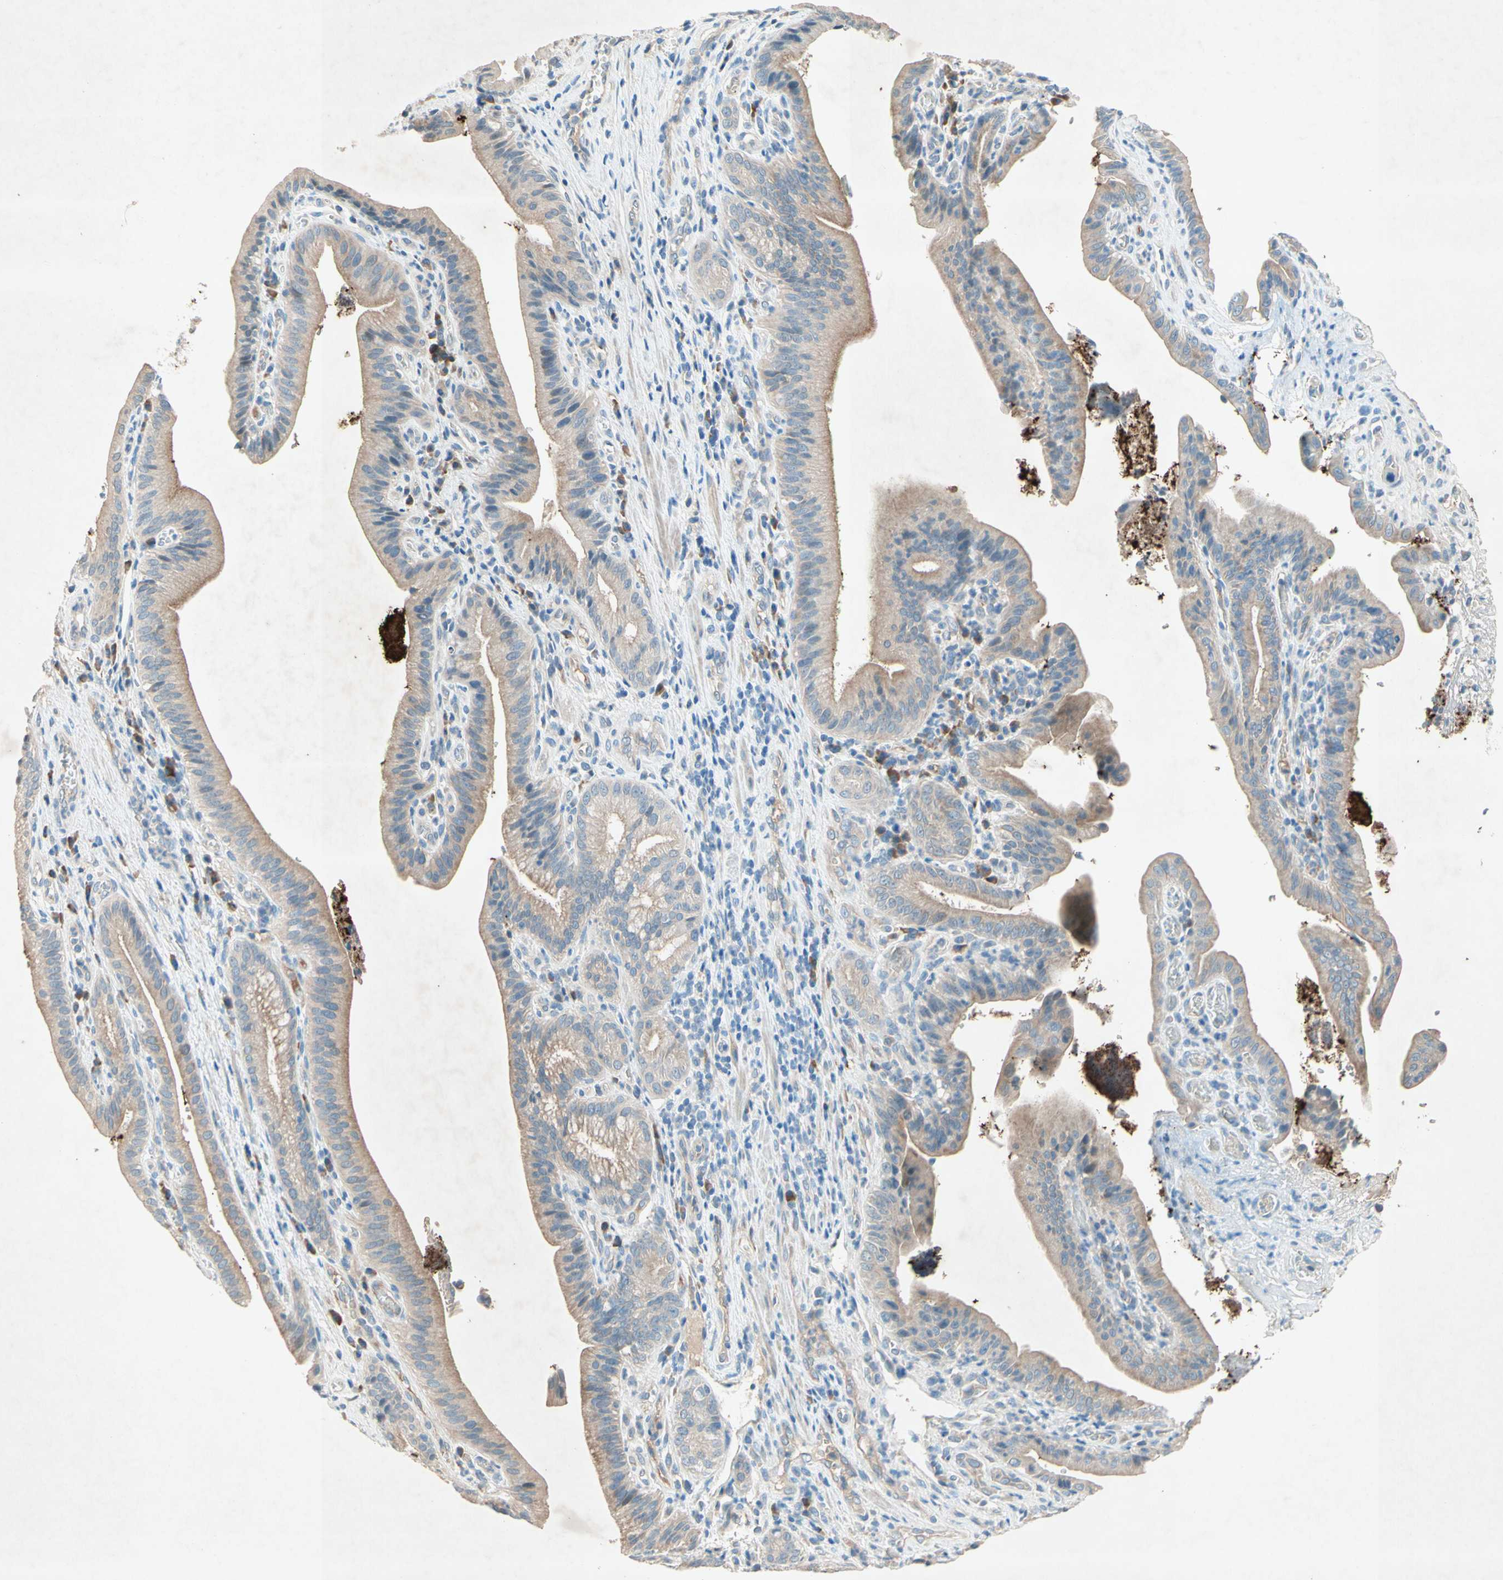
{"staining": {"intensity": "moderate", "quantity": ">75%", "location": "cytoplasmic/membranous"}, "tissue": "pancreatic cancer", "cell_type": "Tumor cells", "image_type": "cancer", "snomed": [{"axis": "morphology", "description": "Adenocarcinoma, NOS"}, {"axis": "topography", "description": "Pancreas"}], "caption": "There is medium levels of moderate cytoplasmic/membranous staining in tumor cells of pancreatic adenocarcinoma, as demonstrated by immunohistochemical staining (brown color).", "gene": "IL2", "patient": {"sex": "female", "age": 75}}